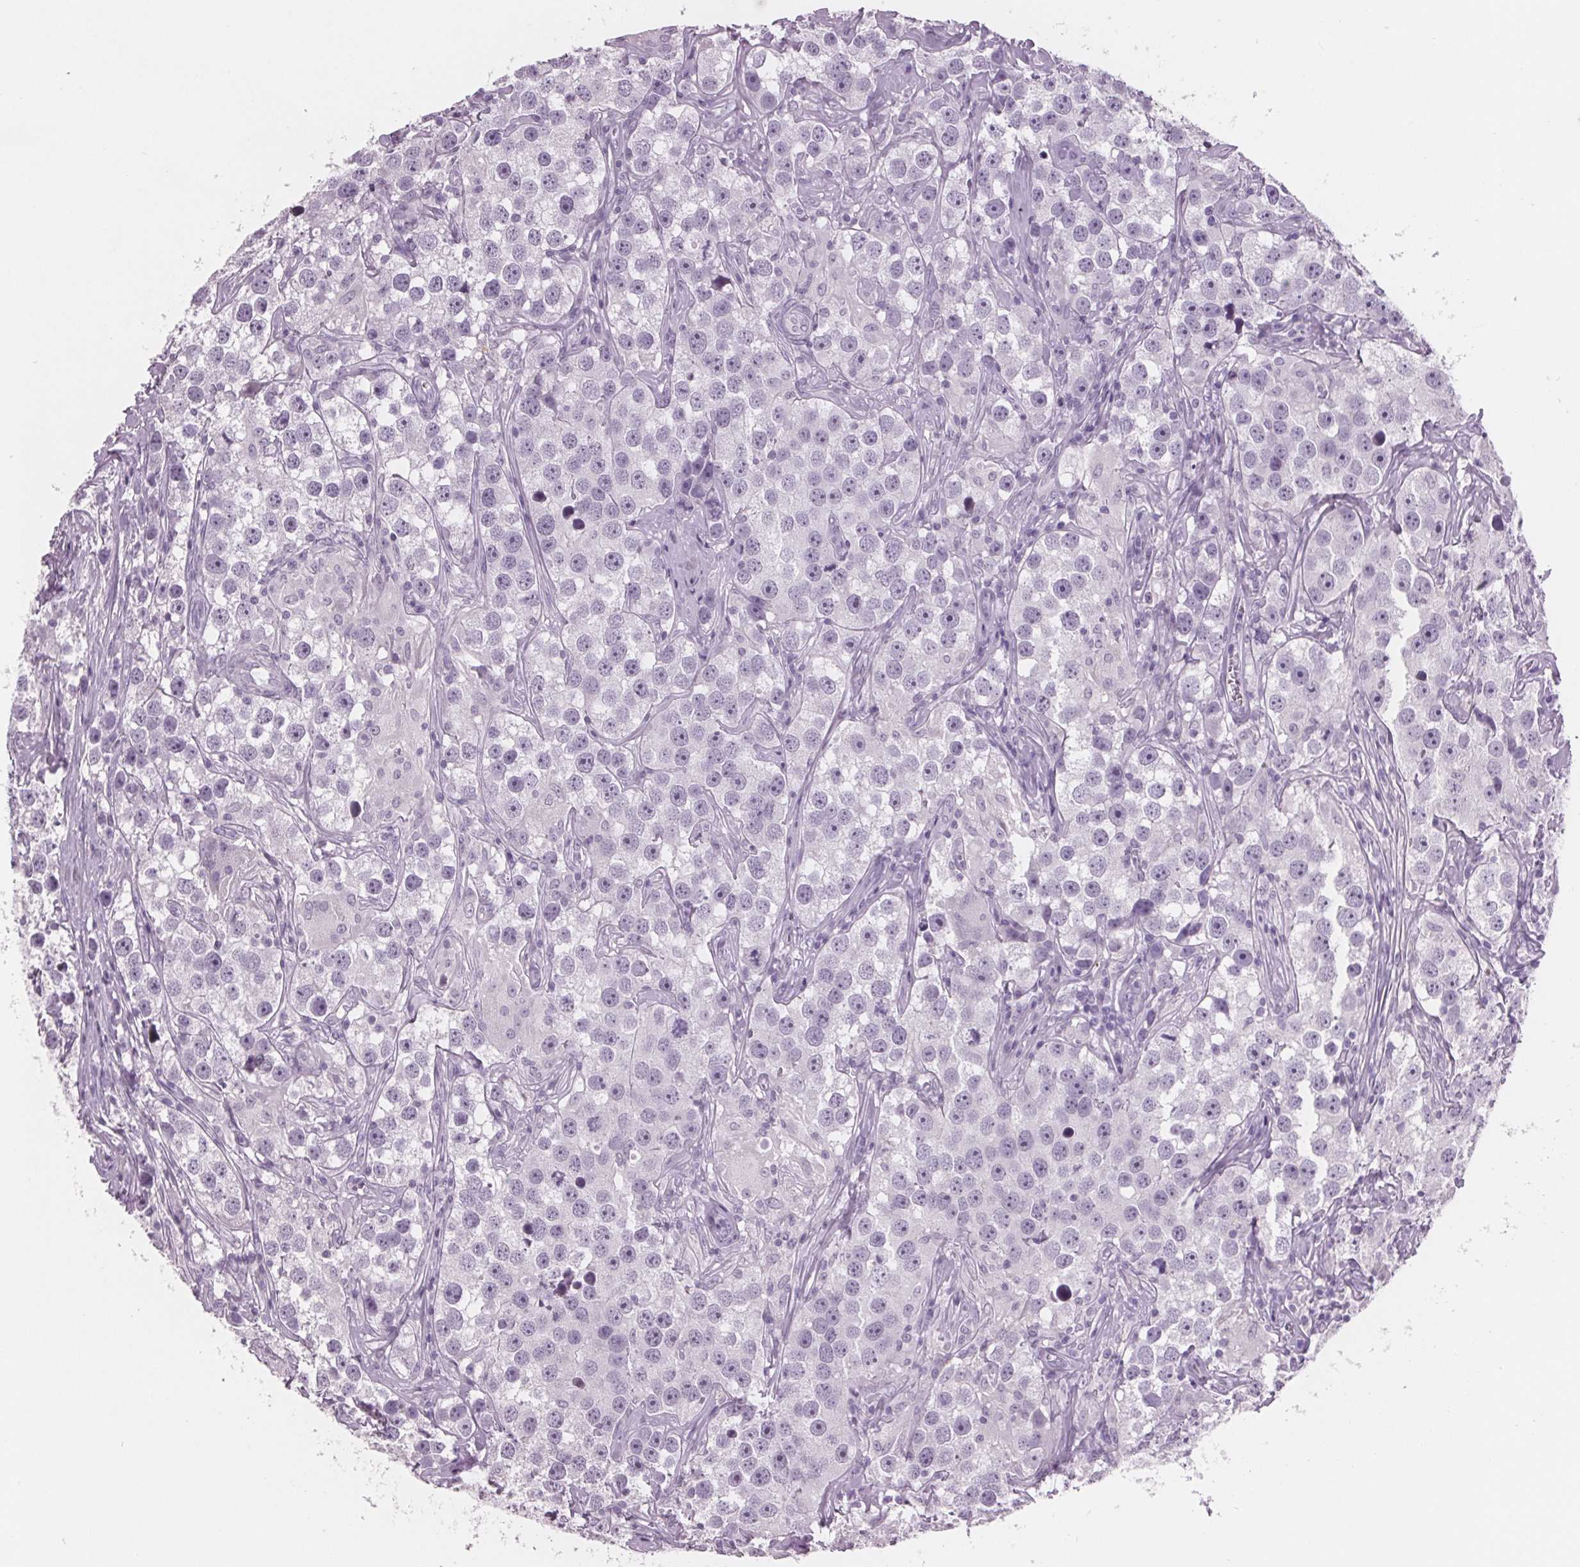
{"staining": {"intensity": "negative", "quantity": "none", "location": "none"}, "tissue": "testis cancer", "cell_type": "Tumor cells", "image_type": "cancer", "snomed": [{"axis": "morphology", "description": "Seminoma, NOS"}, {"axis": "topography", "description": "Testis"}], "caption": "Protein analysis of testis cancer shows no significant expression in tumor cells. (DAB (3,3'-diaminobenzidine) immunohistochemistry (IHC) visualized using brightfield microscopy, high magnification).", "gene": "AMBP", "patient": {"sex": "male", "age": 49}}